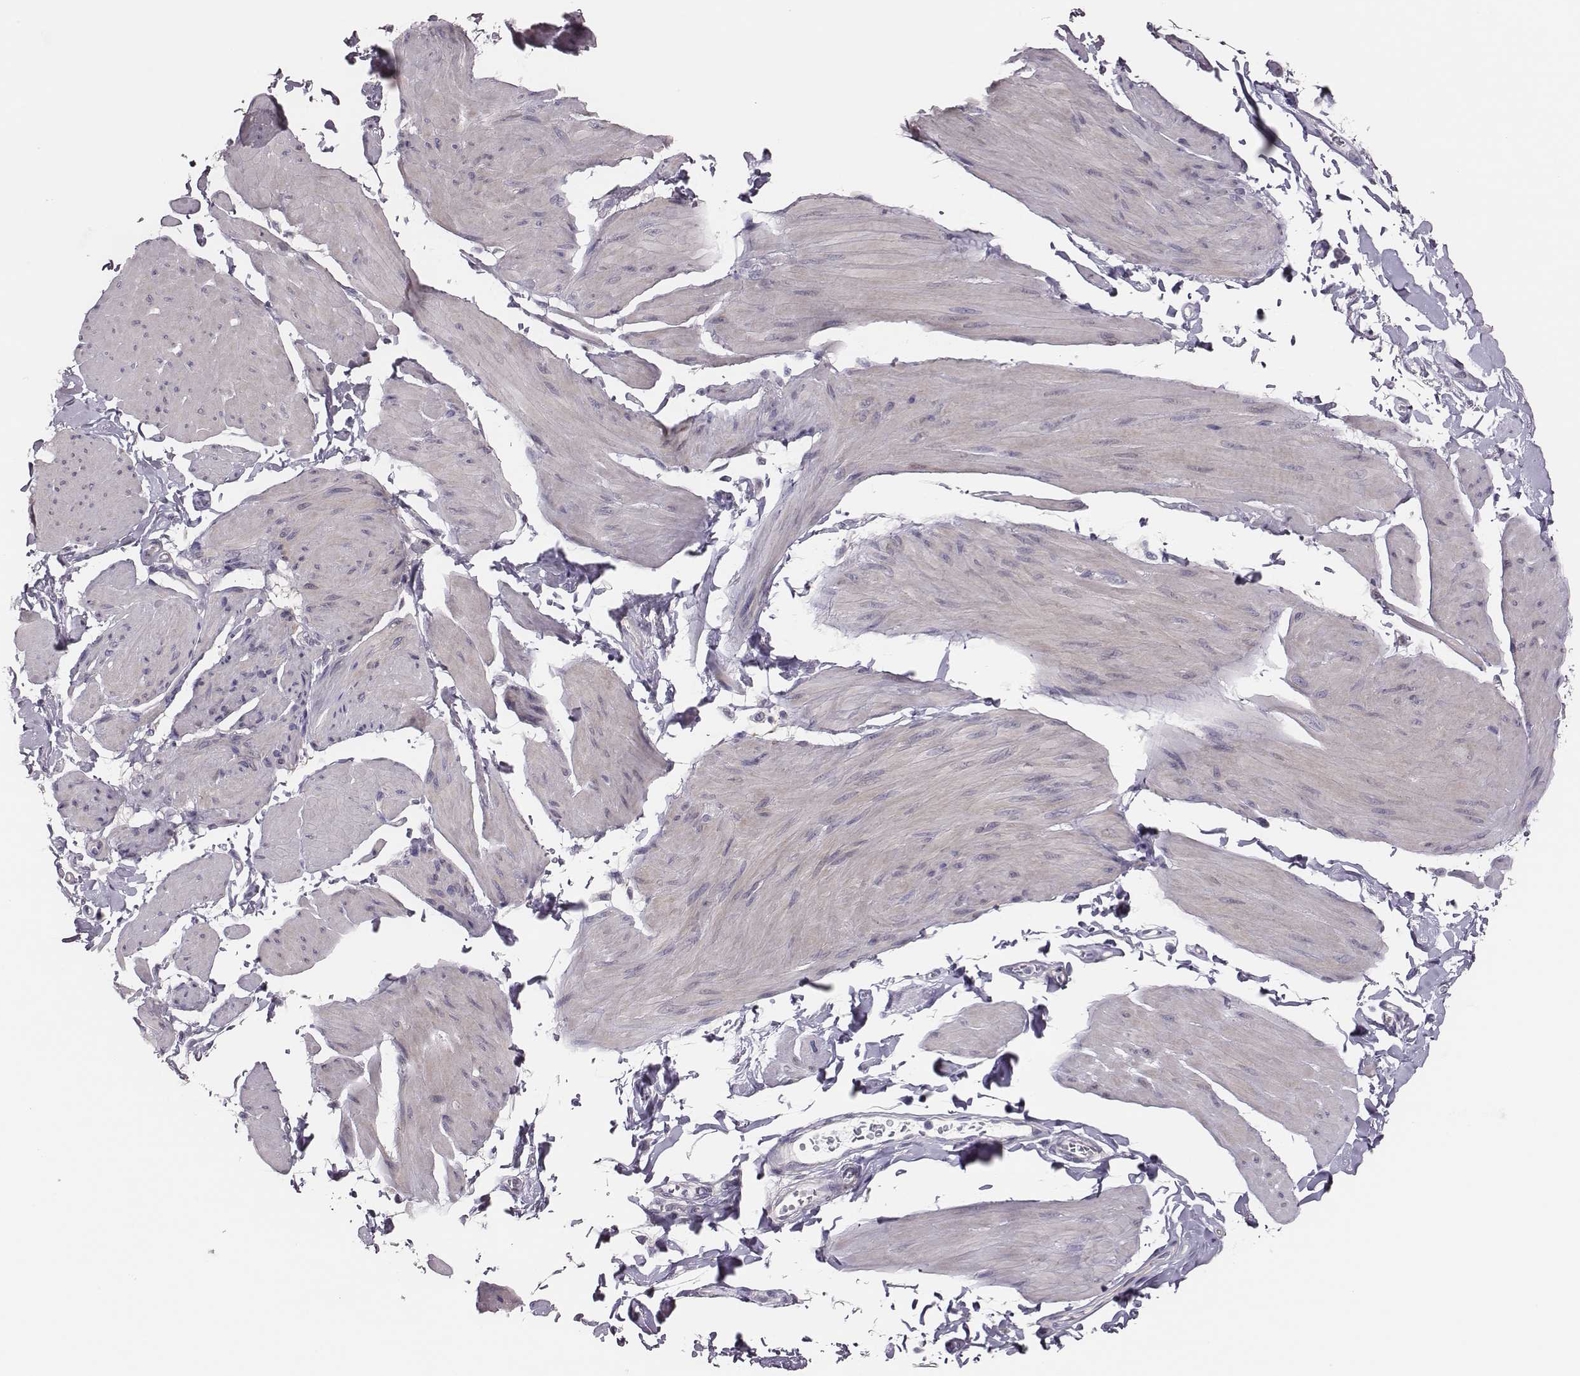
{"staining": {"intensity": "negative", "quantity": "none", "location": "none"}, "tissue": "smooth muscle", "cell_type": "Smooth muscle cells", "image_type": "normal", "snomed": [{"axis": "morphology", "description": "Normal tissue, NOS"}, {"axis": "topography", "description": "Adipose tissue"}, {"axis": "topography", "description": "Smooth muscle"}, {"axis": "topography", "description": "Peripheral nerve tissue"}], "caption": "There is no significant positivity in smooth muscle cells of smooth muscle. The staining is performed using DAB (3,3'-diaminobenzidine) brown chromogen with nuclei counter-stained in using hematoxylin.", "gene": "SCML2", "patient": {"sex": "male", "age": 83}}